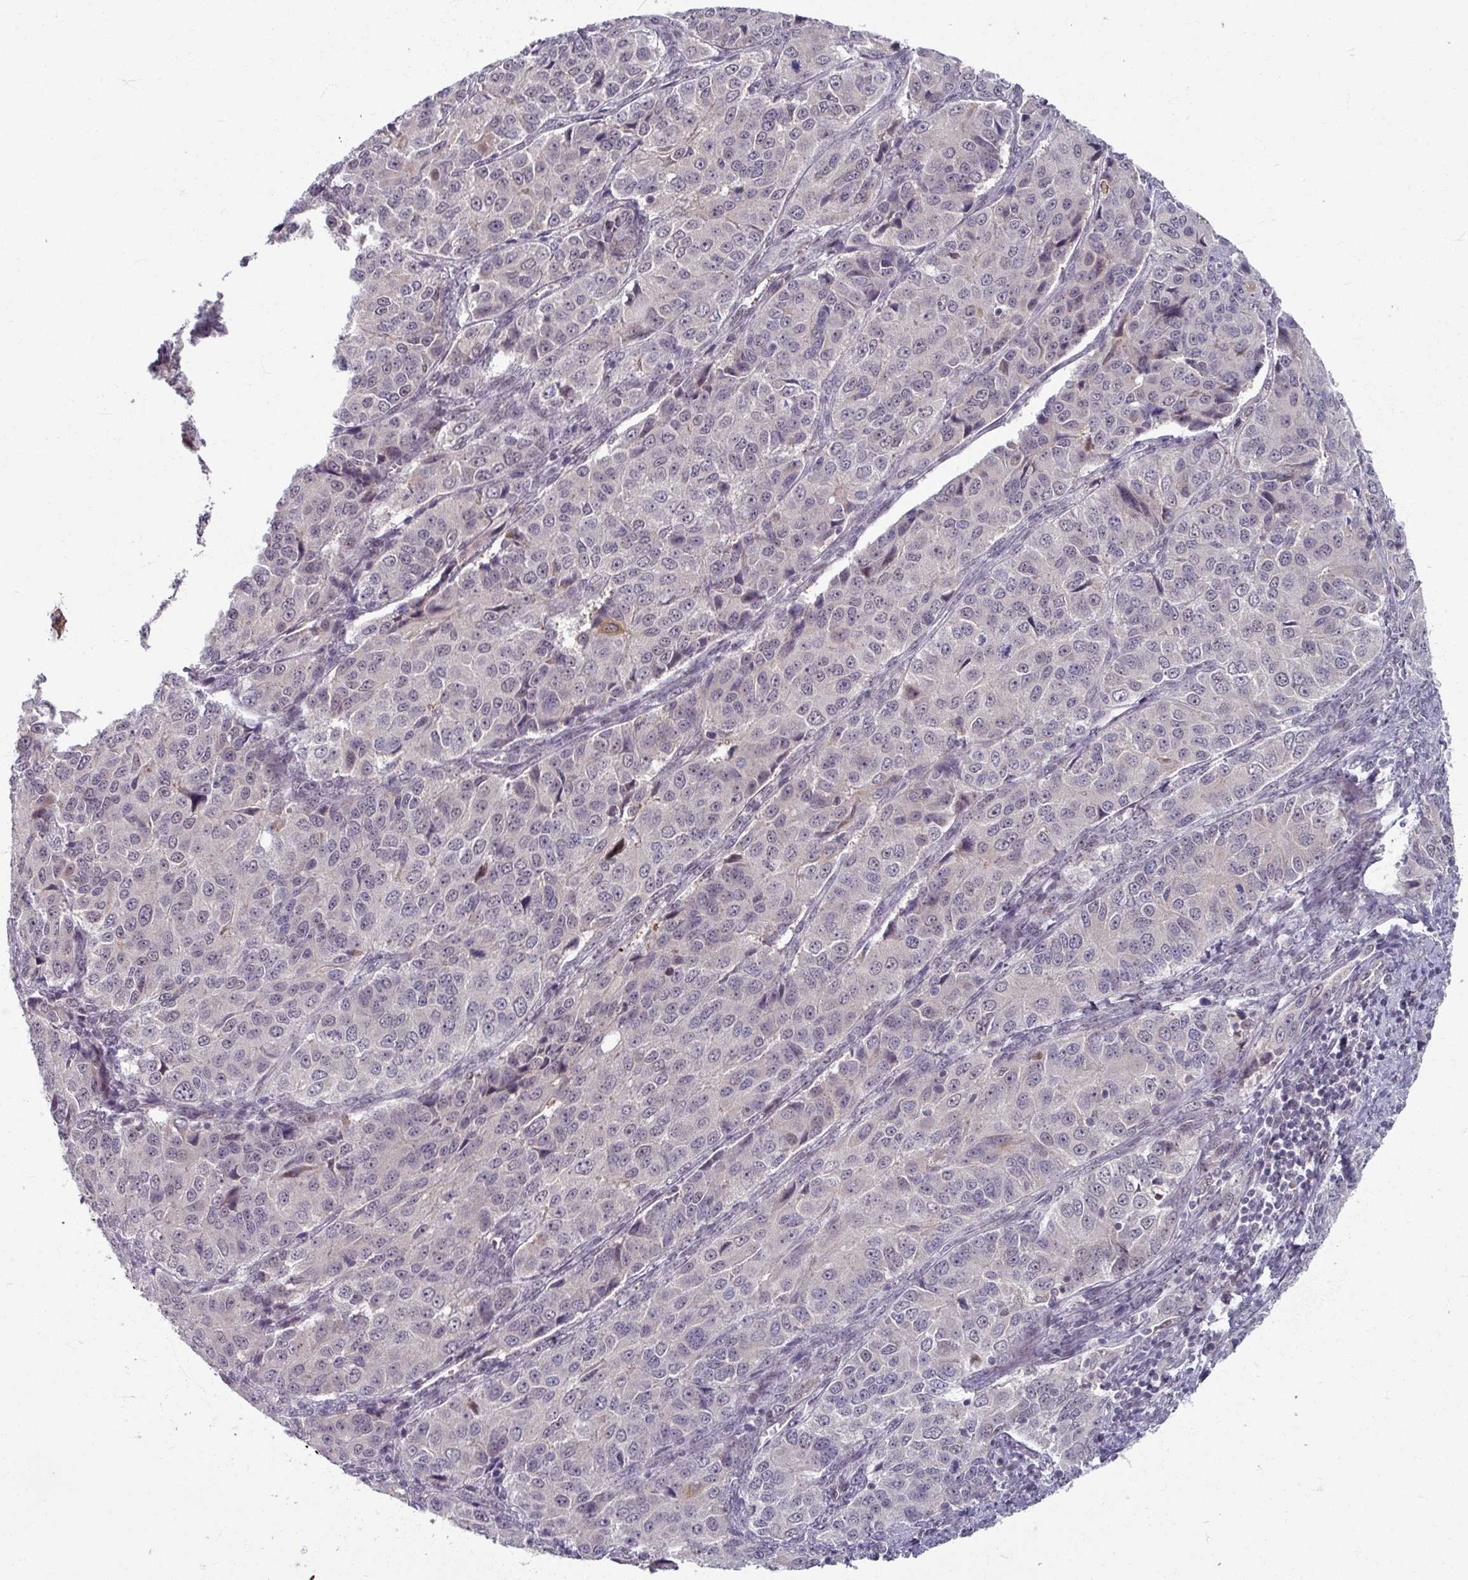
{"staining": {"intensity": "weak", "quantity": "<25%", "location": "cytoplasmic/membranous"}, "tissue": "ovarian cancer", "cell_type": "Tumor cells", "image_type": "cancer", "snomed": [{"axis": "morphology", "description": "Carcinoma, endometroid"}, {"axis": "topography", "description": "Ovary"}], "caption": "Image shows no significant protein positivity in tumor cells of ovarian endometroid carcinoma.", "gene": "KLC3", "patient": {"sex": "female", "age": 51}}